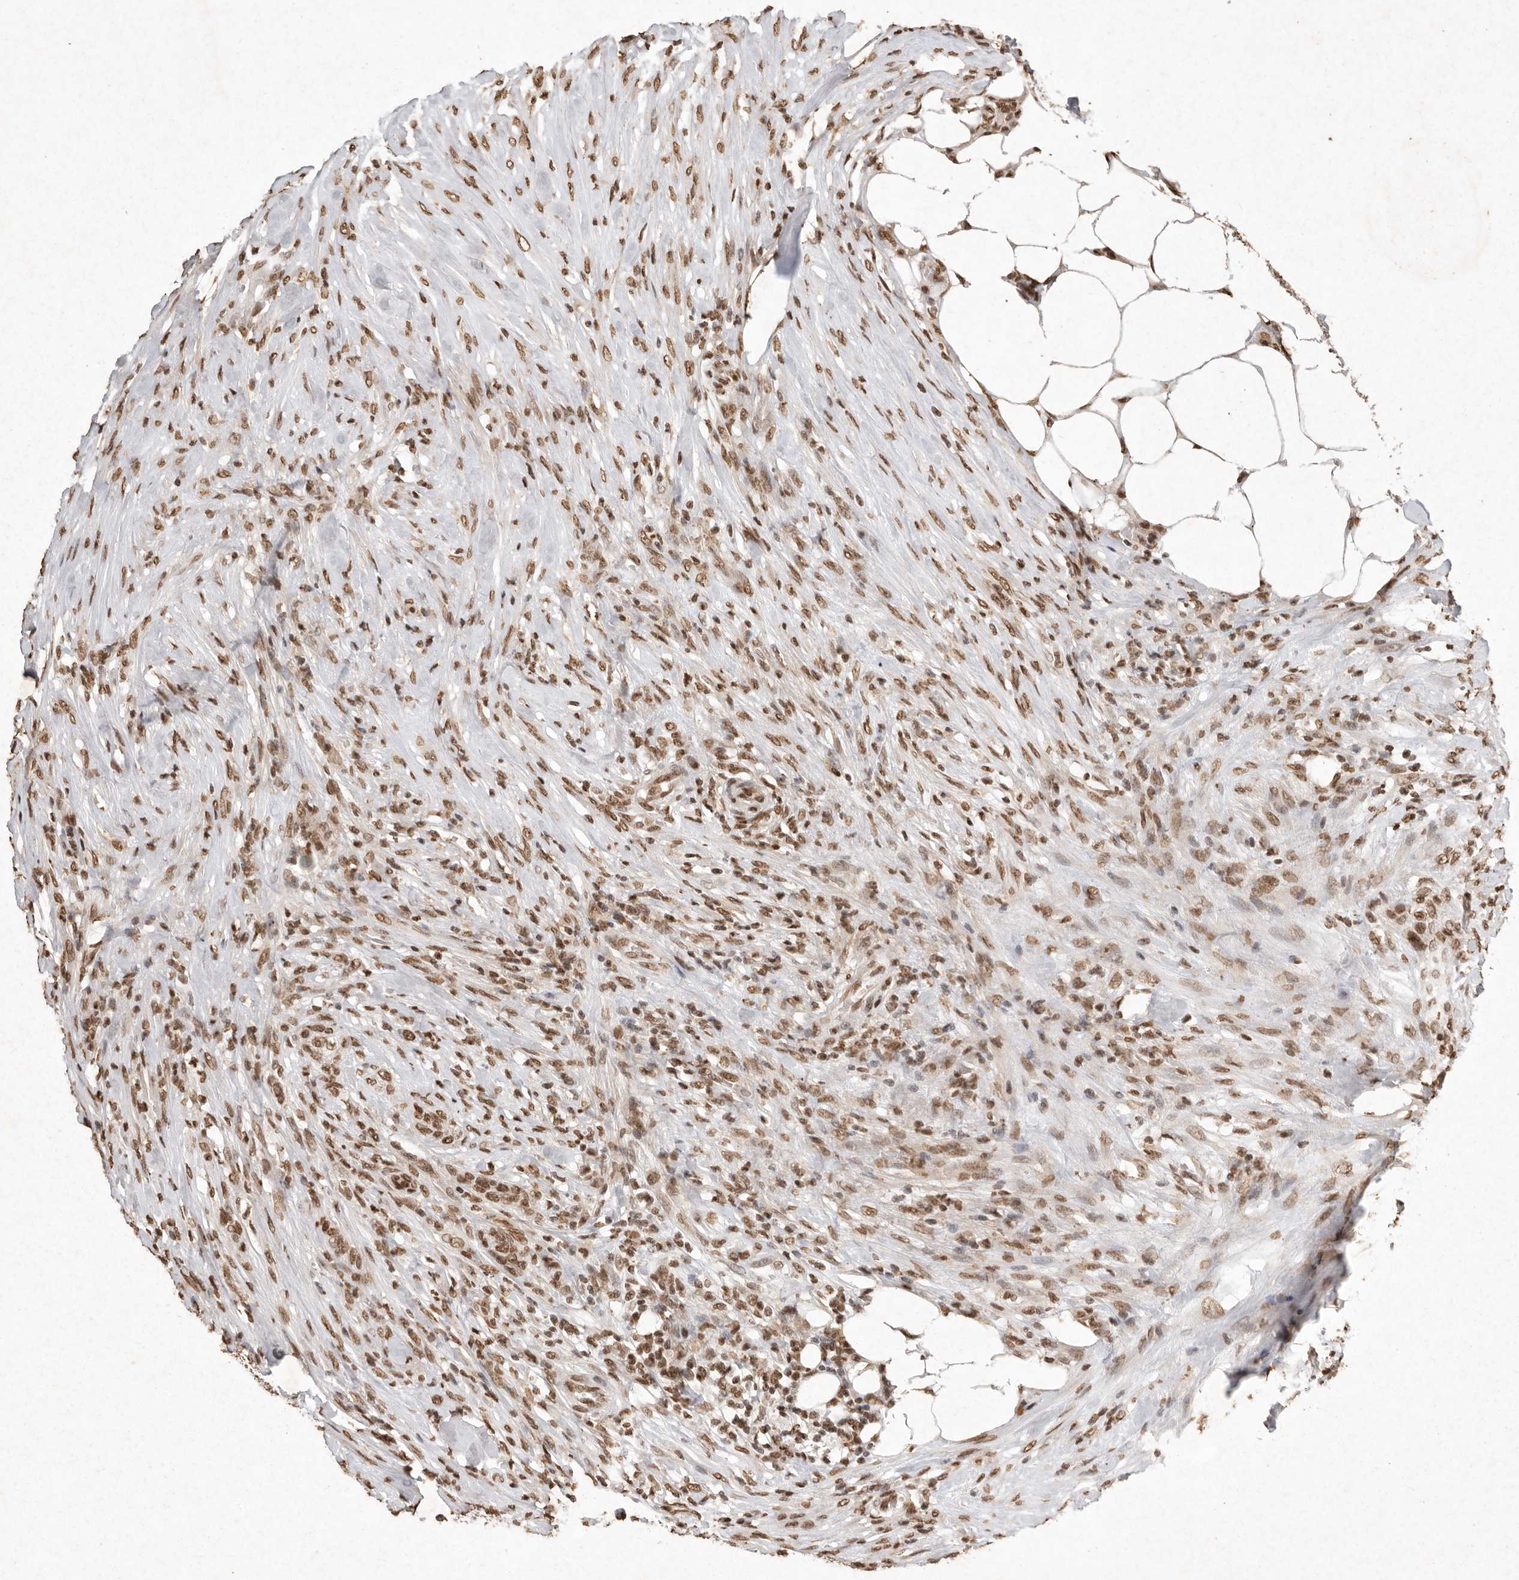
{"staining": {"intensity": "moderate", "quantity": ">75%", "location": "nuclear"}, "tissue": "urothelial cancer", "cell_type": "Tumor cells", "image_type": "cancer", "snomed": [{"axis": "morphology", "description": "Urothelial carcinoma, High grade"}, {"axis": "topography", "description": "Urinary bladder"}], "caption": "IHC photomicrograph of neoplastic tissue: human urothelial carcinoma (high-grade) stained using immunohistochemistry (IHC) displays medium levels of moderate protein expression localized specifically in the nuclear of tumor cells, appearing as a nuclear brown color.", "gene": "NKX3-2", "patient": {"sex": "male", "age": 35}}